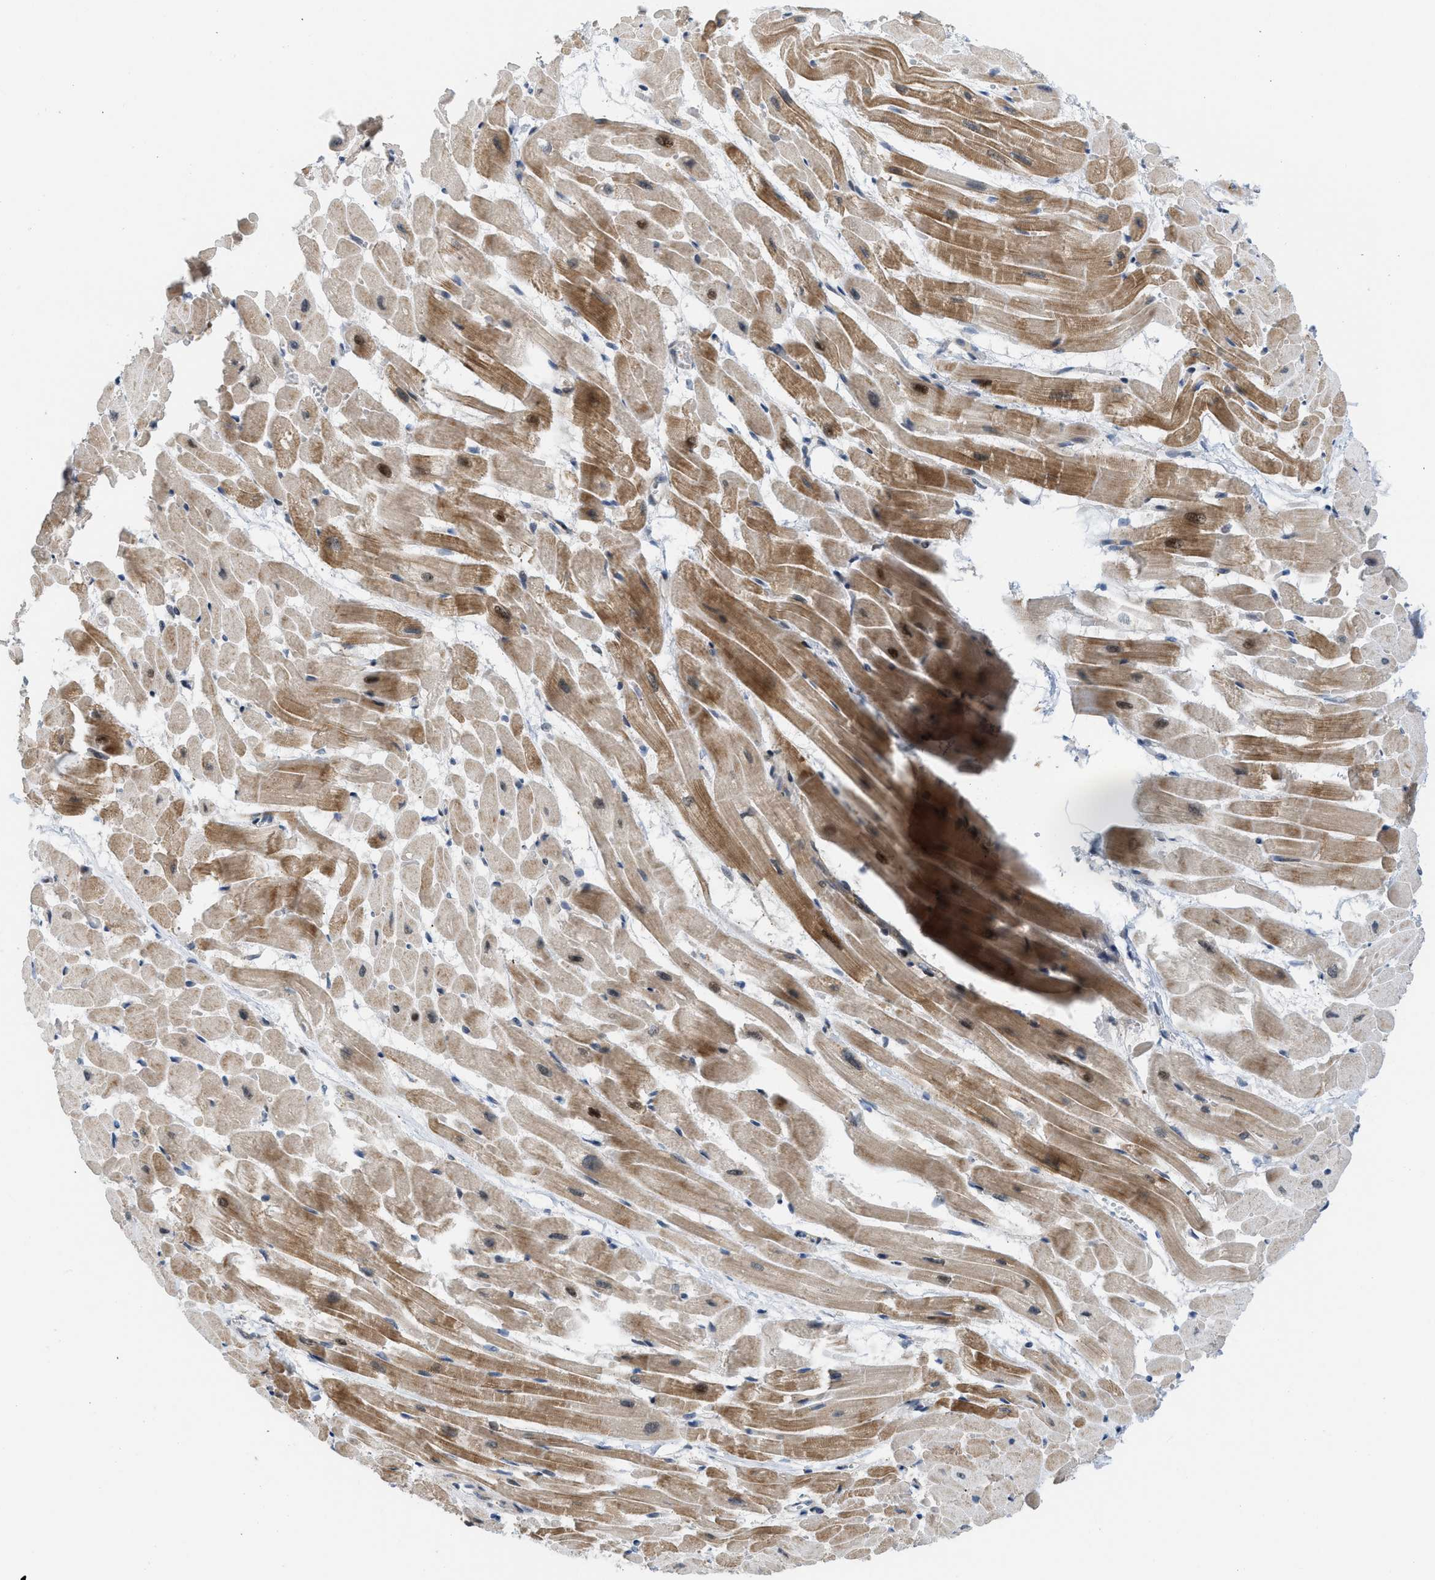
{"staining": {"intensity": "moderate", "quantity": ">75%", "location": "cytoplasmic/membranous"}, "tissue": "heart muscle", "cell_type": "Cardiomyocytes", "image_type": "normal", "snomed": [{"axis": "morphology", "description": "Normal tissue, NOS"}, {"axis": "topography", "description": "Heart"}], "caption": "Protein analysis of unremarkable heart muscle shows moderate cytoplasmic/membranous expression in about >75% of cardiomyocytes. Ihc stains the protein in brown and the nuclei are stained blue.", "gene": "DIPK1A", "patient": {"sex": "male", "age": 45}}